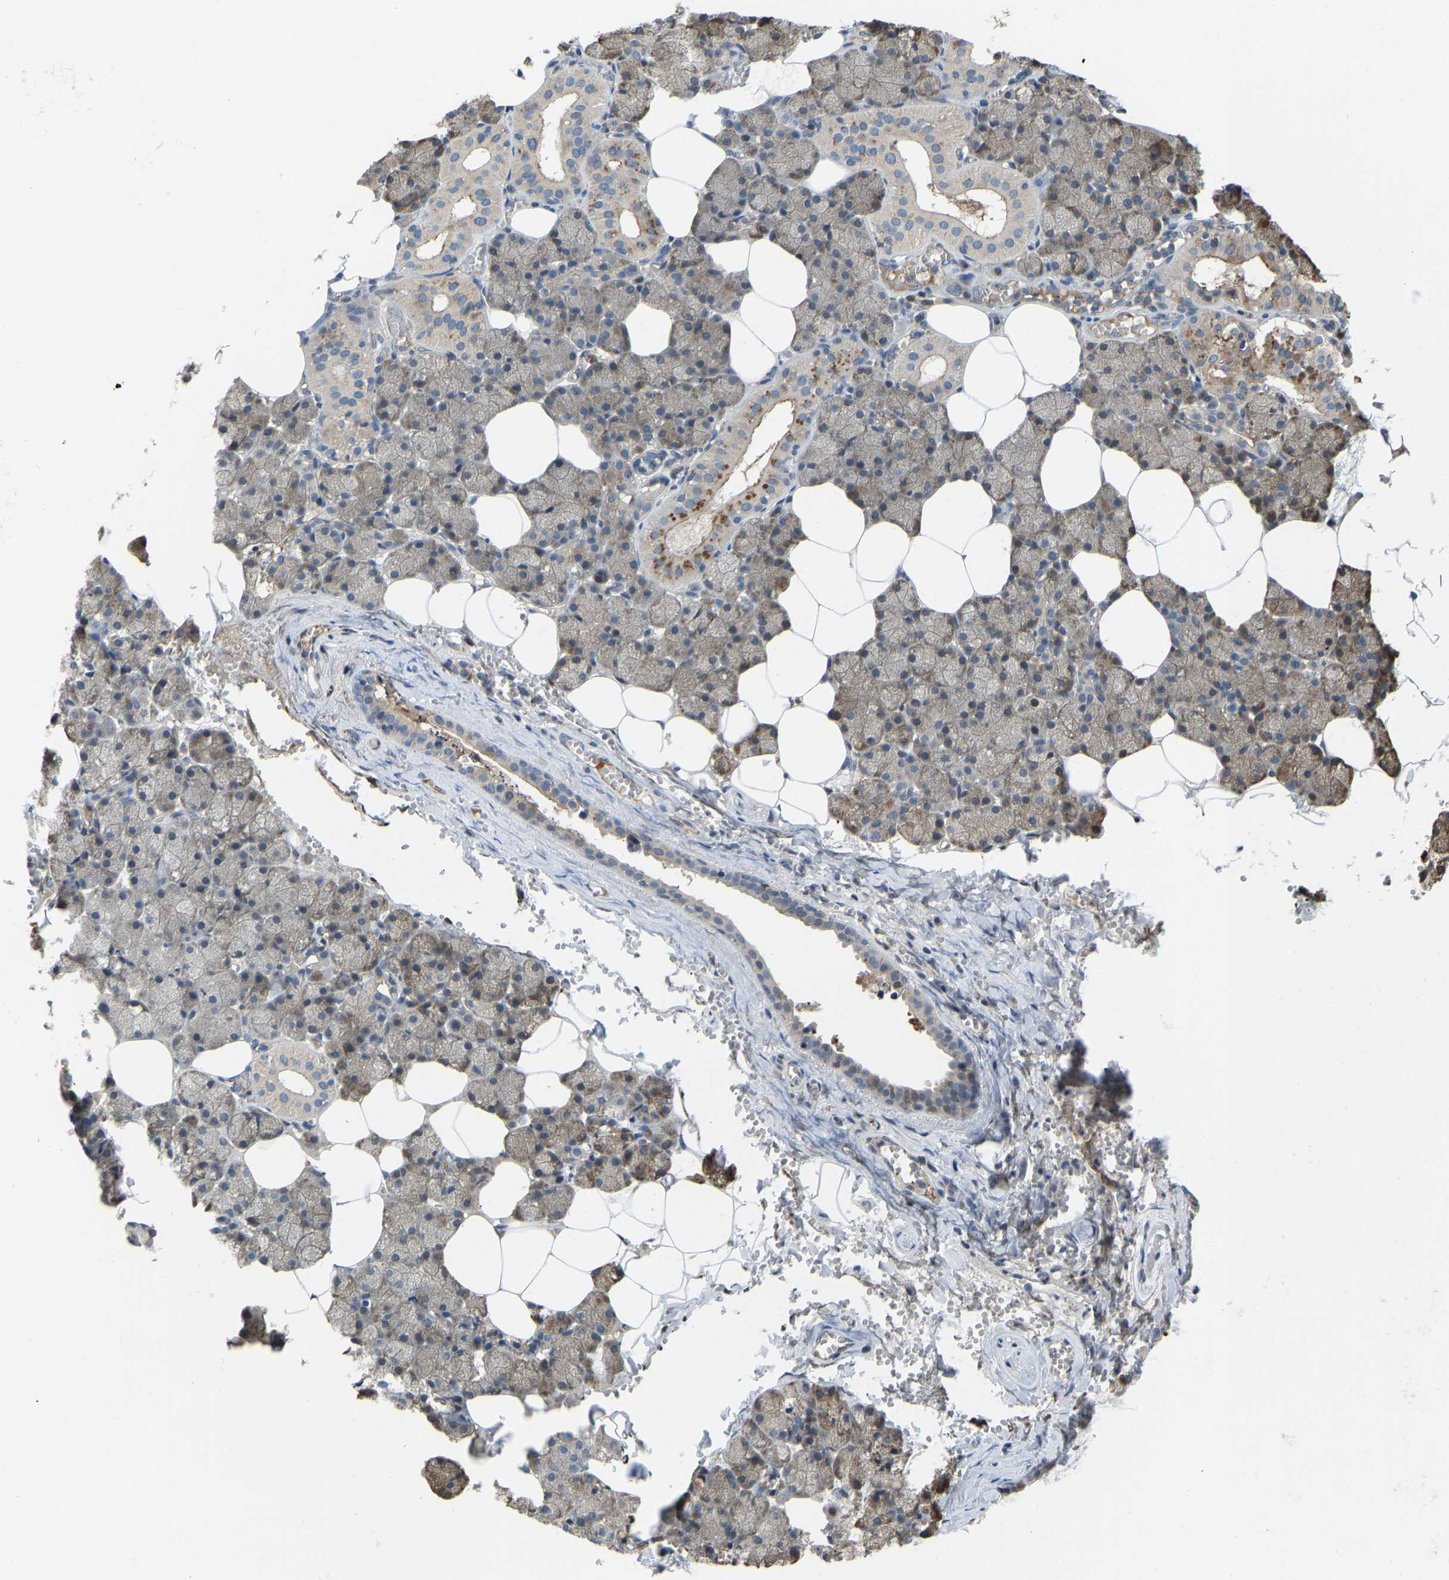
{"staining": {"intensity": "moderate", "quantity": "<25%", "location": "cytoplasmic/membranous"}, "tissue": "salivary gland", "cell_type": "Glandular cells", "image_type": "normal", "snomed": [{"axis": "morphology", "description": "Normal tissue, NOS"}, {"axis": "topography", "description": "Salivary gland"}], "caption": "Immunohistochemistry photomicrograph of unremarkable salivary gland stained for a protein (brown), which demonstrates low levels of moderate cytoplasmic/membranous positivity in about <25% of glandular cells.", "gene": "ZNF251", "patient": {"sex": "male", "age": 62}}